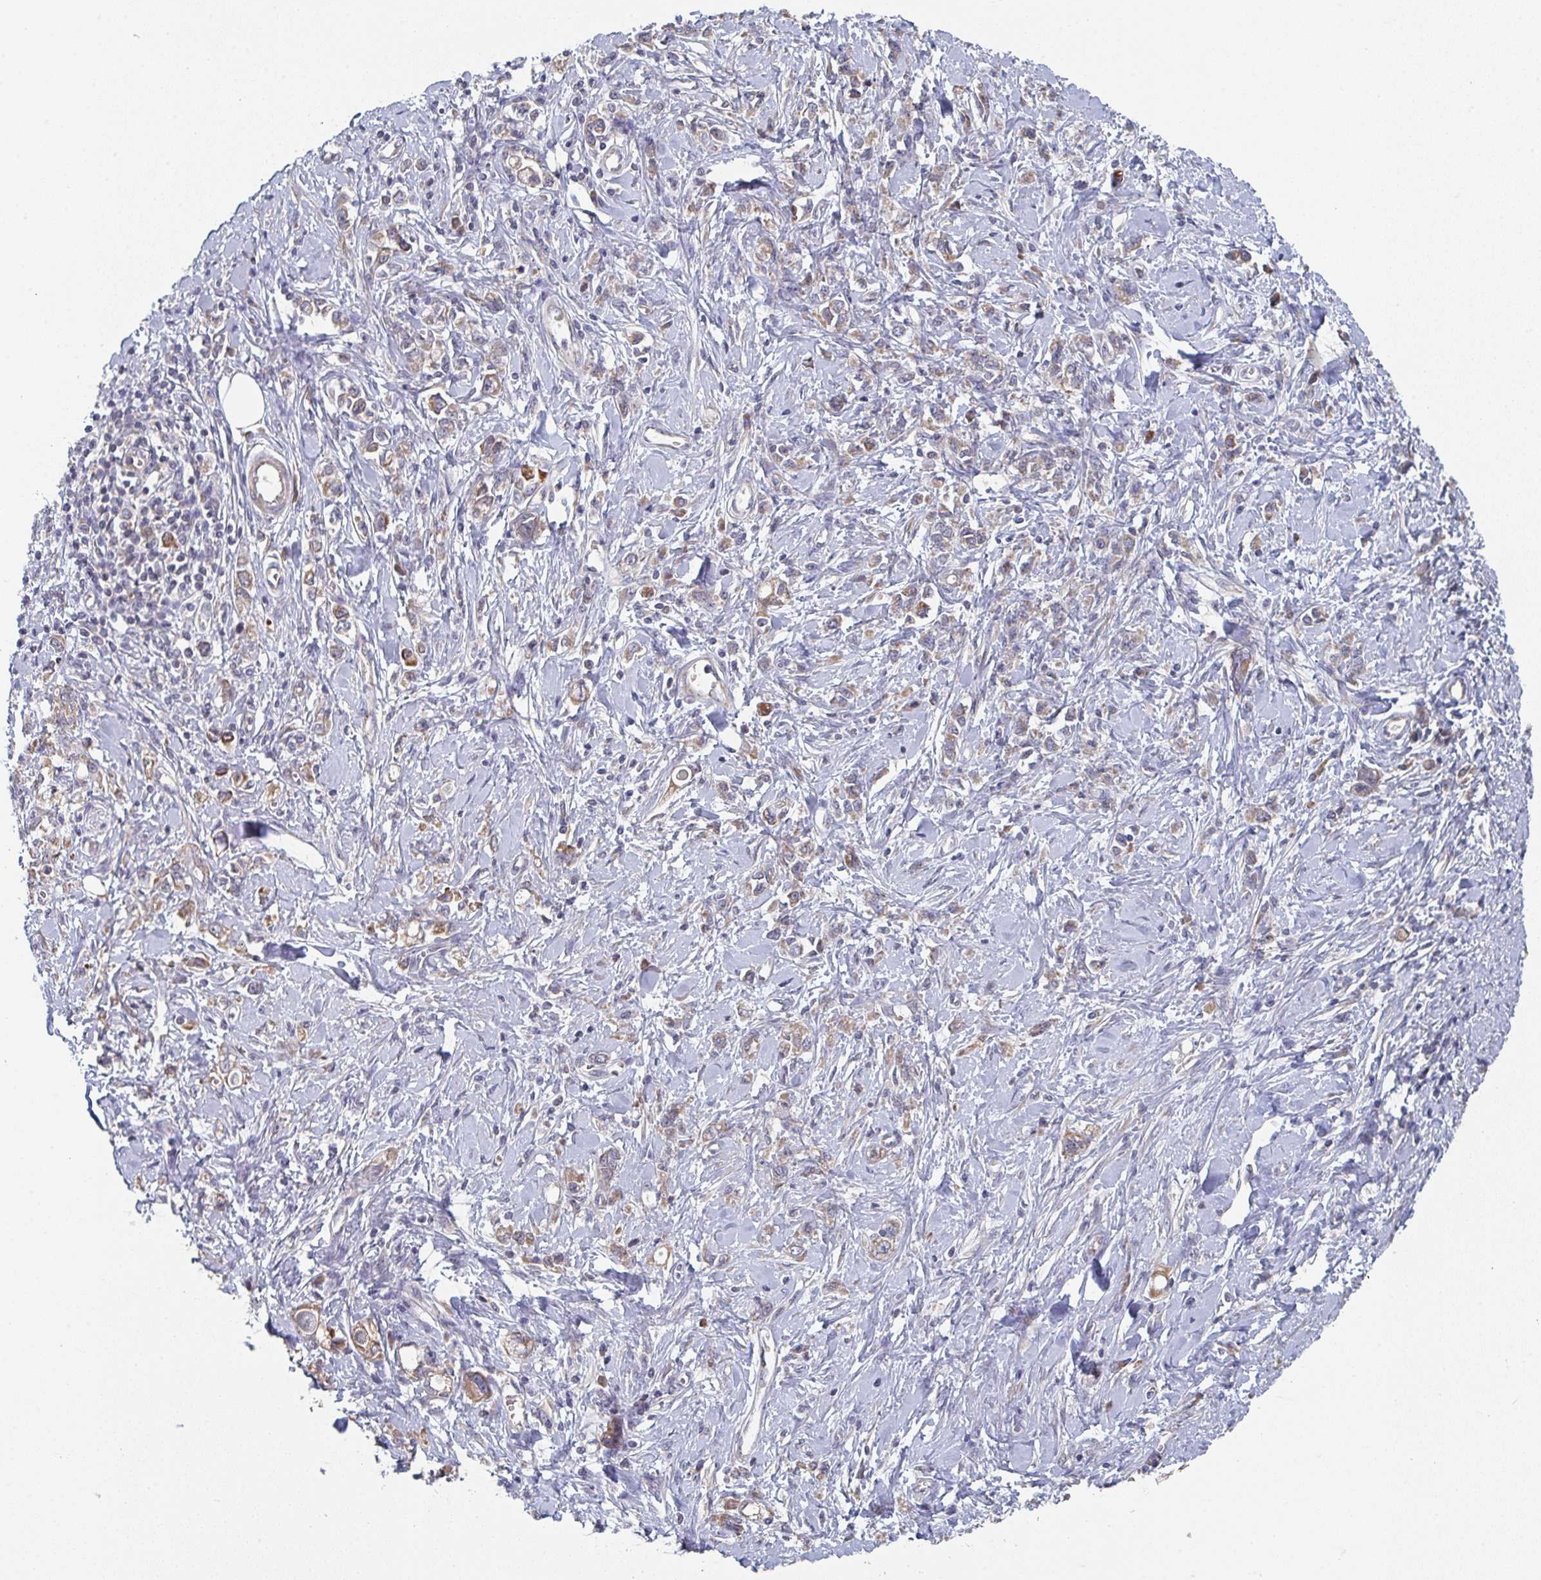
{"staining": {"intensity": "moderate", "quantity": "25%-75%", "location": "cytoplasmic/membranous"}, "tissue": "stomach cancer", "cell_type": "Tumor cells", "image_type": "cancer", "snomed": [{"axis": "morphology", "description": "Adenocarcinoma, NOS"}, {"axis": "topography", "description": "Stomach"}], "caption": "Immunohistochemistry image of neoplastic tissue: human stomach adenocarcinoma stained using IHC shows medium levels of moderate protein expression localized specifically in the cytoplasmic/membranous of tumor cells, appearing as a cytoplasmic/membranous brown color.", "gene": "ELOVL1", "patient": {"sex": "female", "age": 76}}